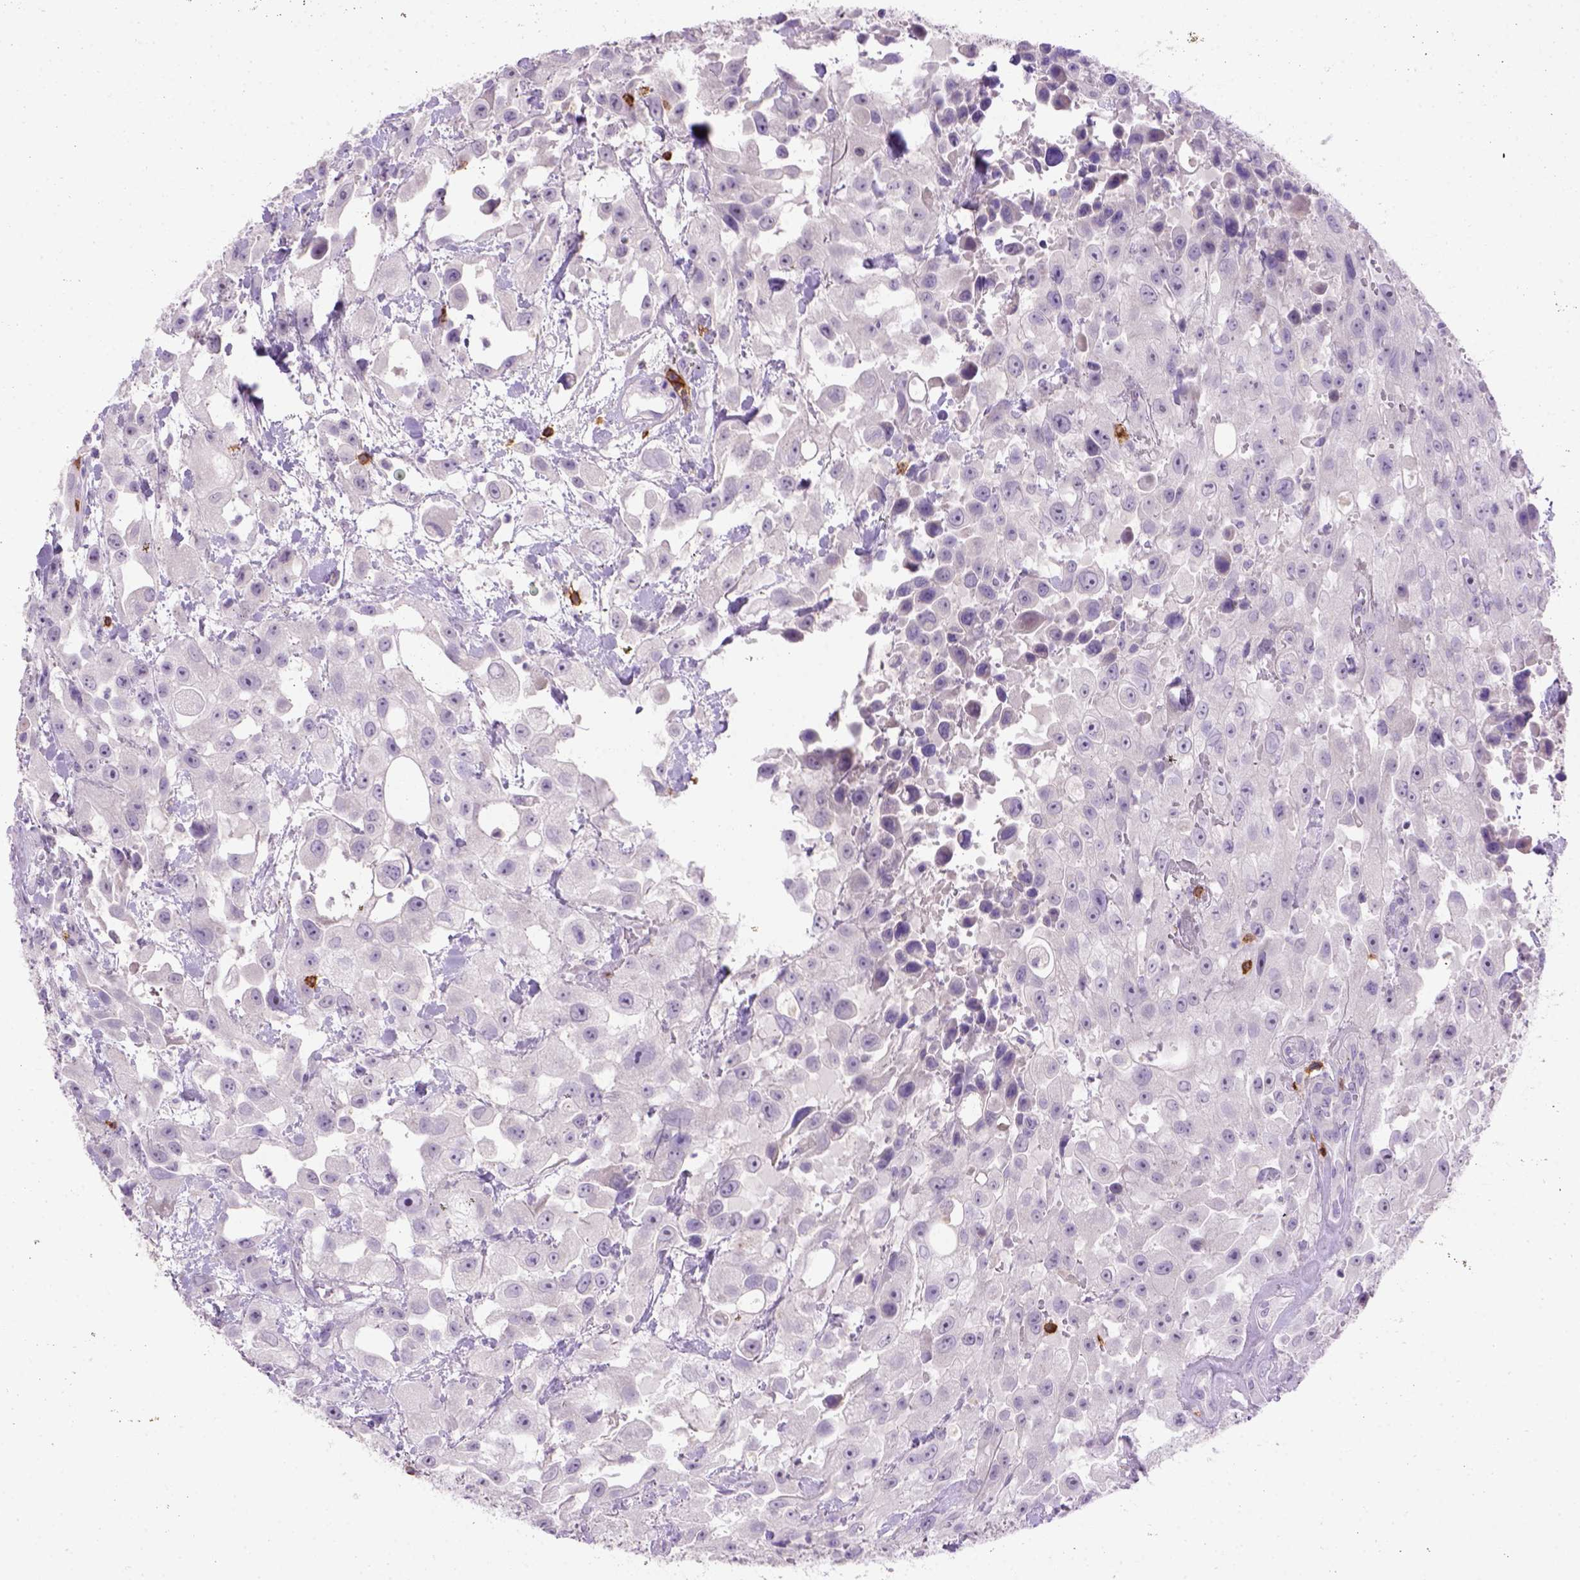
{"staining": {"intensity": "negative", "quantity": "none", "location": "none"}, "tissue": "urothelial cancer", "cell_type": "Tumor cells", "image_type": "cancer", "snomed": [{"axis": "morphology", "description": "Urothelial carcinoma, High grade"}, {"axis": "topography", "description": "Urinary bladder"}], "caption": "High magnification brightfield microscopy of urothelial cancer stained with DAB (brown) and counterstained with hematoxylin (blue): tumor cells show no significant staining.", "gene": "CD3E", "patient": {"sex": "male", "age": 79}}